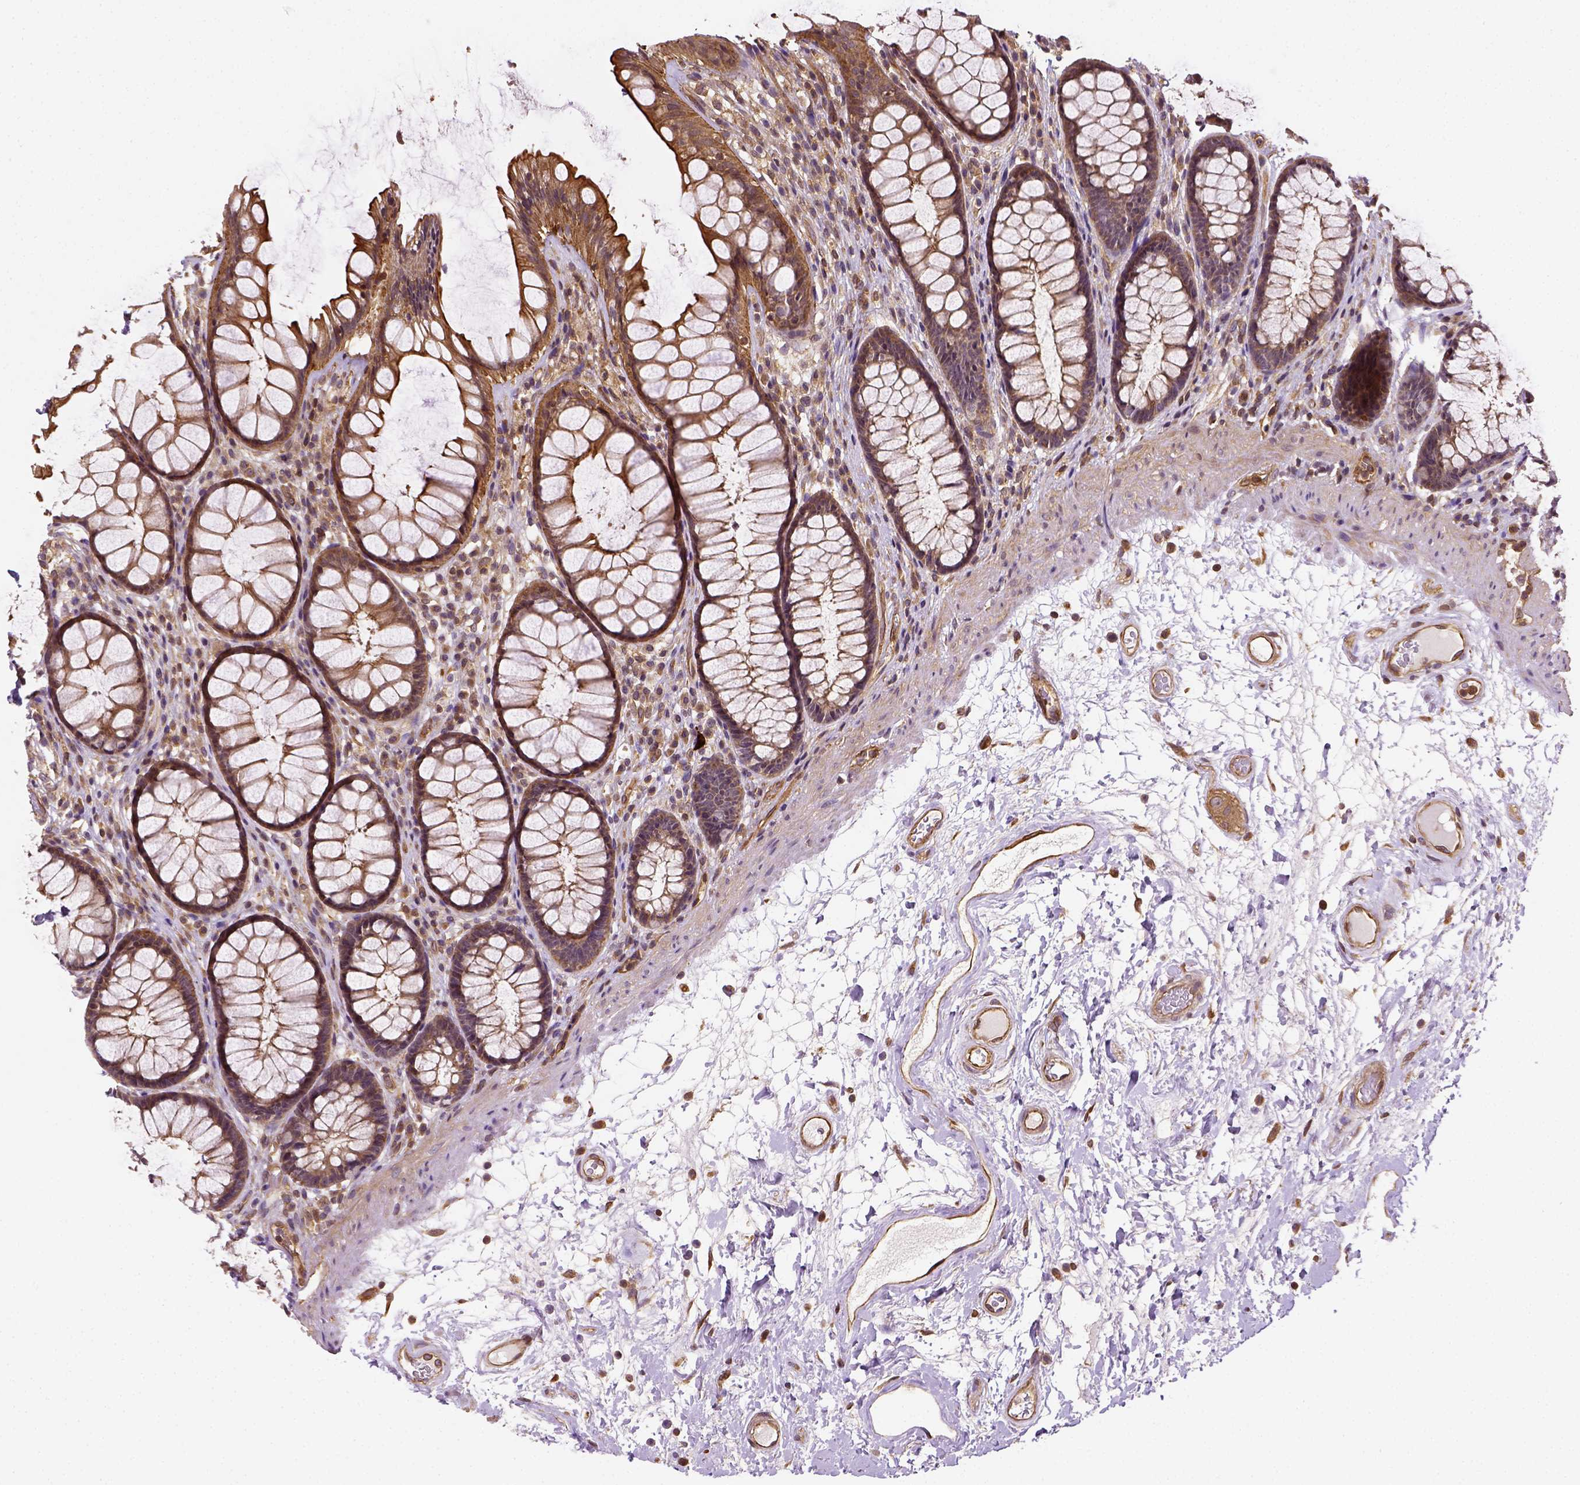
{"staining": {"intensity": "moderate", "quantity": ">75%", "location": "cytoplasmic/membranous"}, "tissue": "rectum", "cell_type": "Glandular cells", "image_type": "normal", "snomed": [{"axis": "morphology", "description": "Normal tissue, NOS"}, {"axis": "topography", "description": "Rectum"}], "caption": "An immunohistochemistry histopathology image of unremarkable tissue is shown. Protein staining in brown highlights moderate cytoplasmic/membranous positivity in rectum within glandular cells.", "gene": "MATK", "patient": {"sex": "male", "age": 72}}